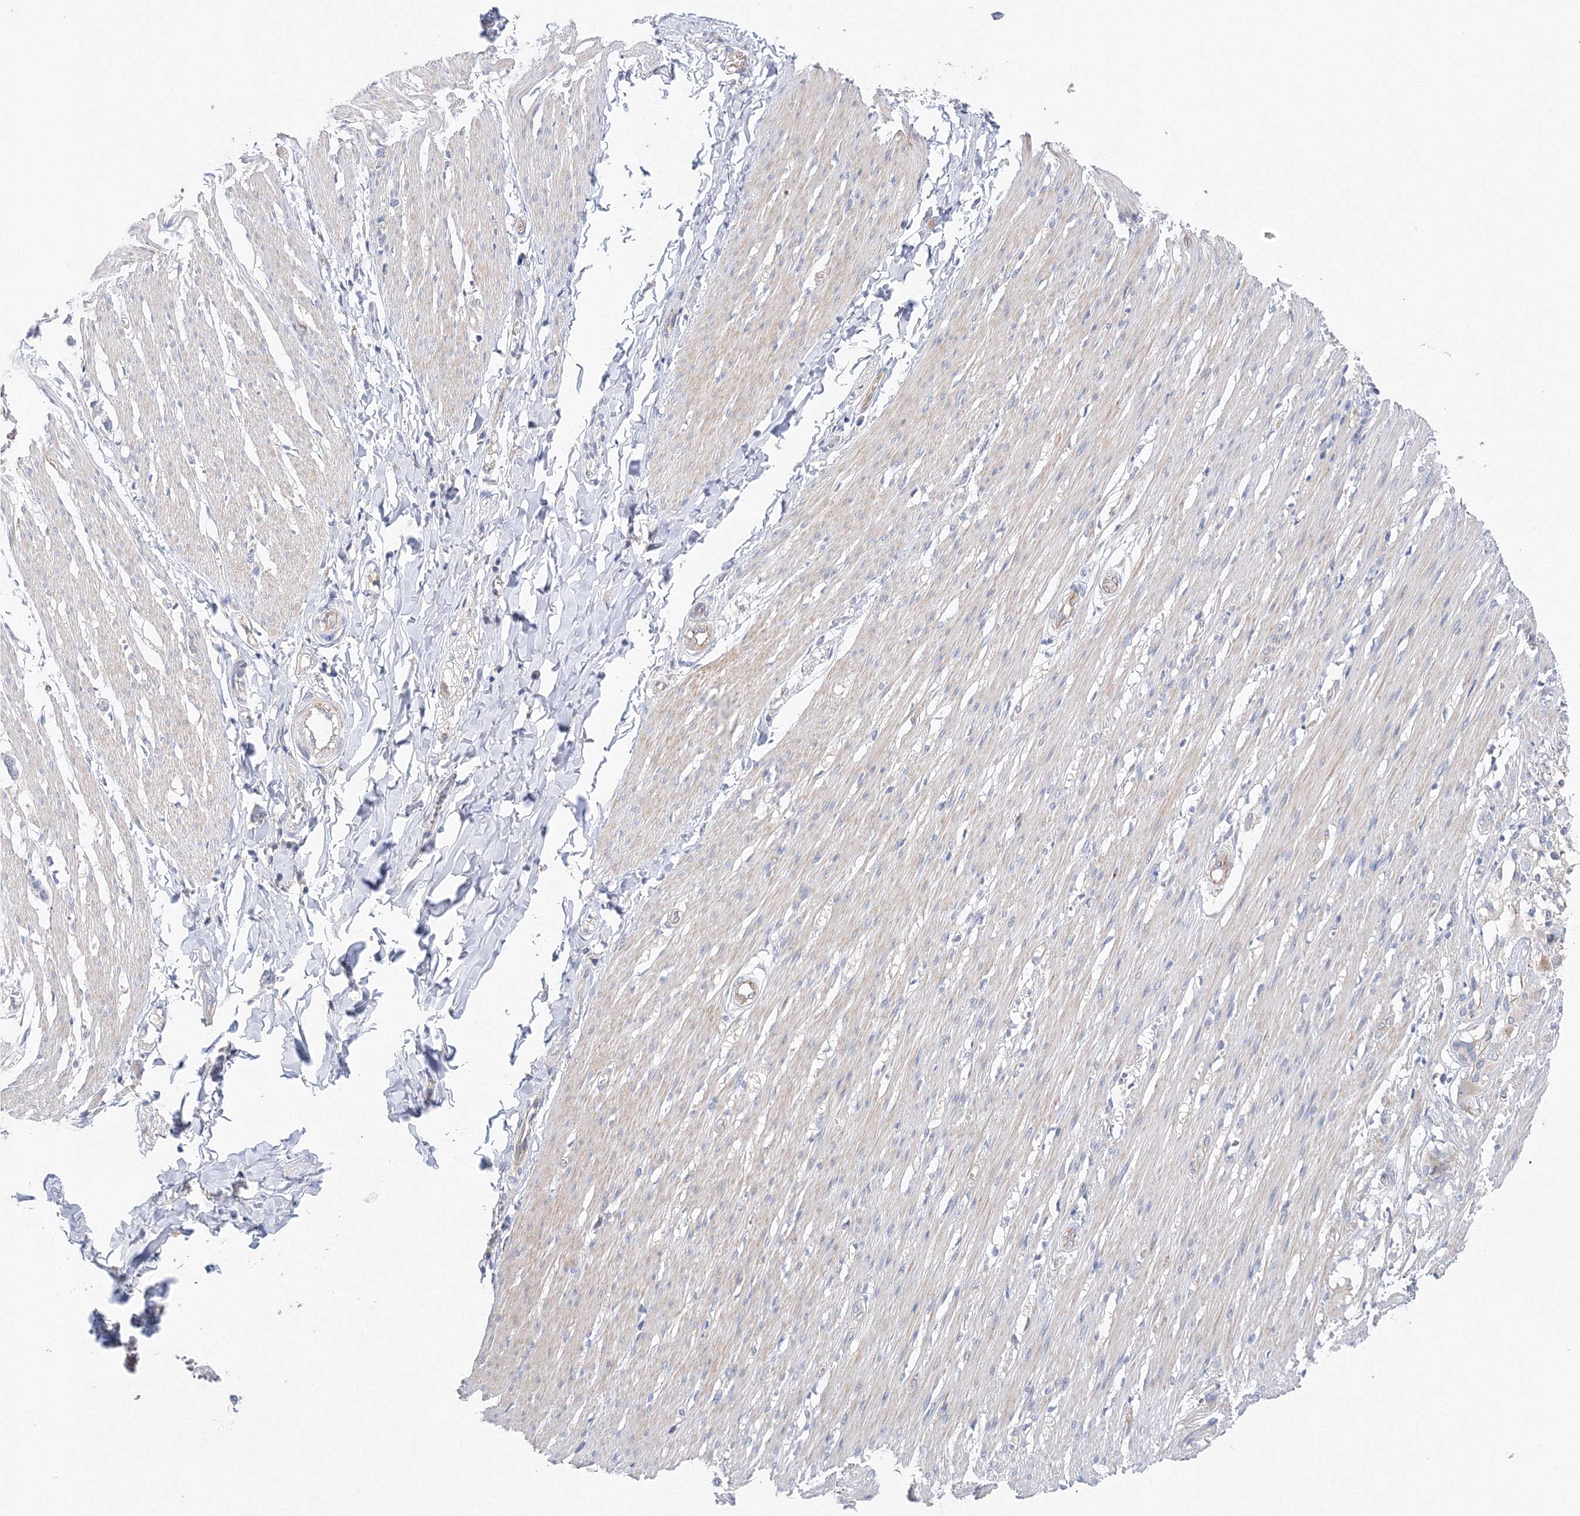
{"staining": {"intensity": "weak", "quantity": "25%-75%", "location": "cytoplasmic/membranous"}, "tissue": "smooth muscle", "cell_type": "Smooth muscle cells", "image_type": "normal", "snomed": [{"axis": "morphology", "description": "Normal tissue, NOS"}, {"axis": "morphology", "description": "Adenocarcinoma, NOS"}, {"axis": "topography", "description": "Colon"}, {"axis": "topography", "description": "Peripheral nerve tissue"}], "caption": "IHC of benign human smooth muscle shows low levels of weak cytoplasmic/membranous expression in approximately 25%-75% of smooth muscle cells. Nuclei are stained in blue.", "gene": "DIS3L2", "patient": {"sex": "male", "age": 14}}